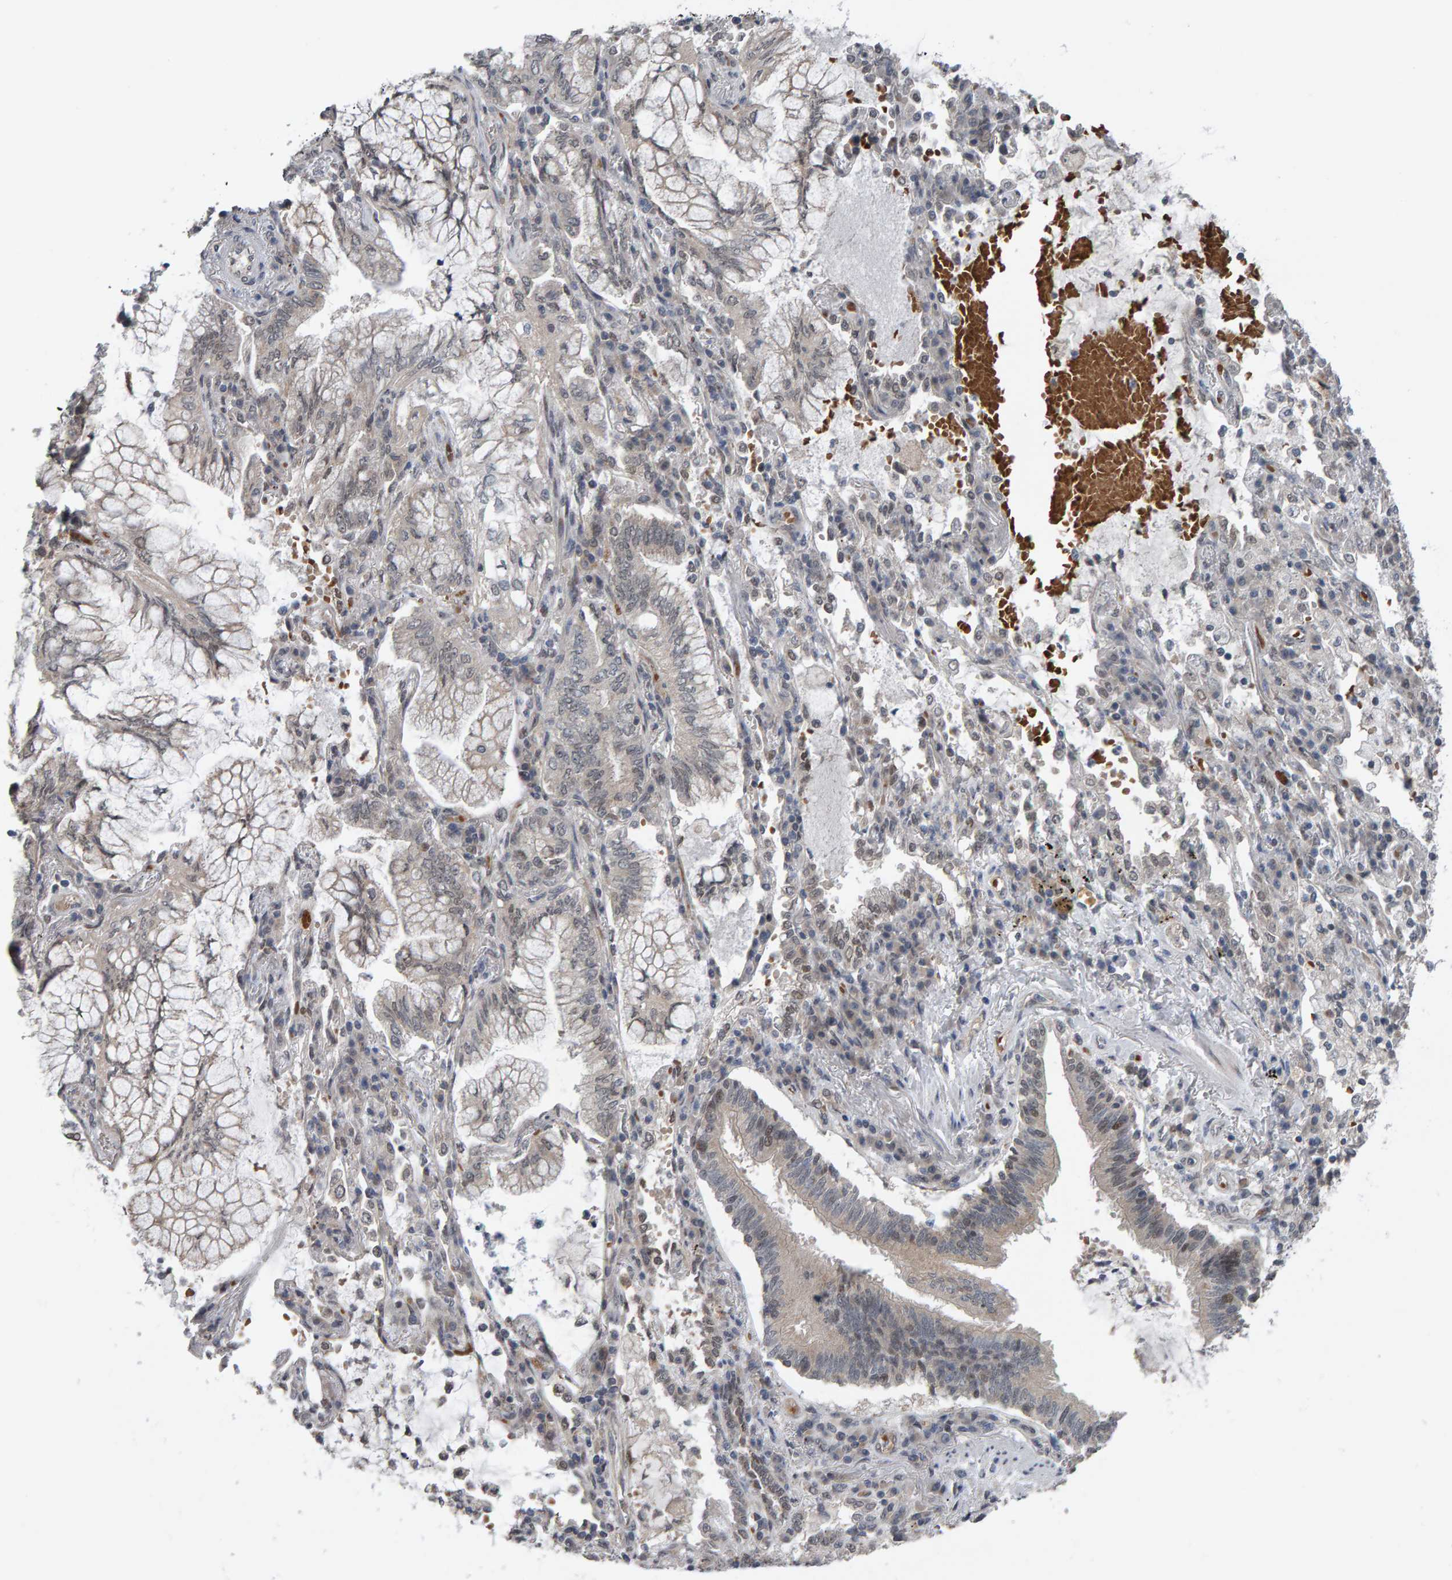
{"staining": {"intensity": "negative", "quantity": "none", "location": "none"}, "tissue": "lung cancer", "cell_type": "Tumor cells", "image_type": "cancer", "snomed": [{"axis": "morphology", "description": "Adenocarcinoma, NOS"}, {"axis": "topography", "description": "Lung"}], "caption": "There is no significant positivity in tumor cells of lung cancer (adenocarcinoma). Brightfield microscopy of immunohistochemistry stained with DAB (brown) and hematoxylin (blue), captured at high magnification.", "gene": "COASY", "patient": {"sex": "female", "age": 70}}